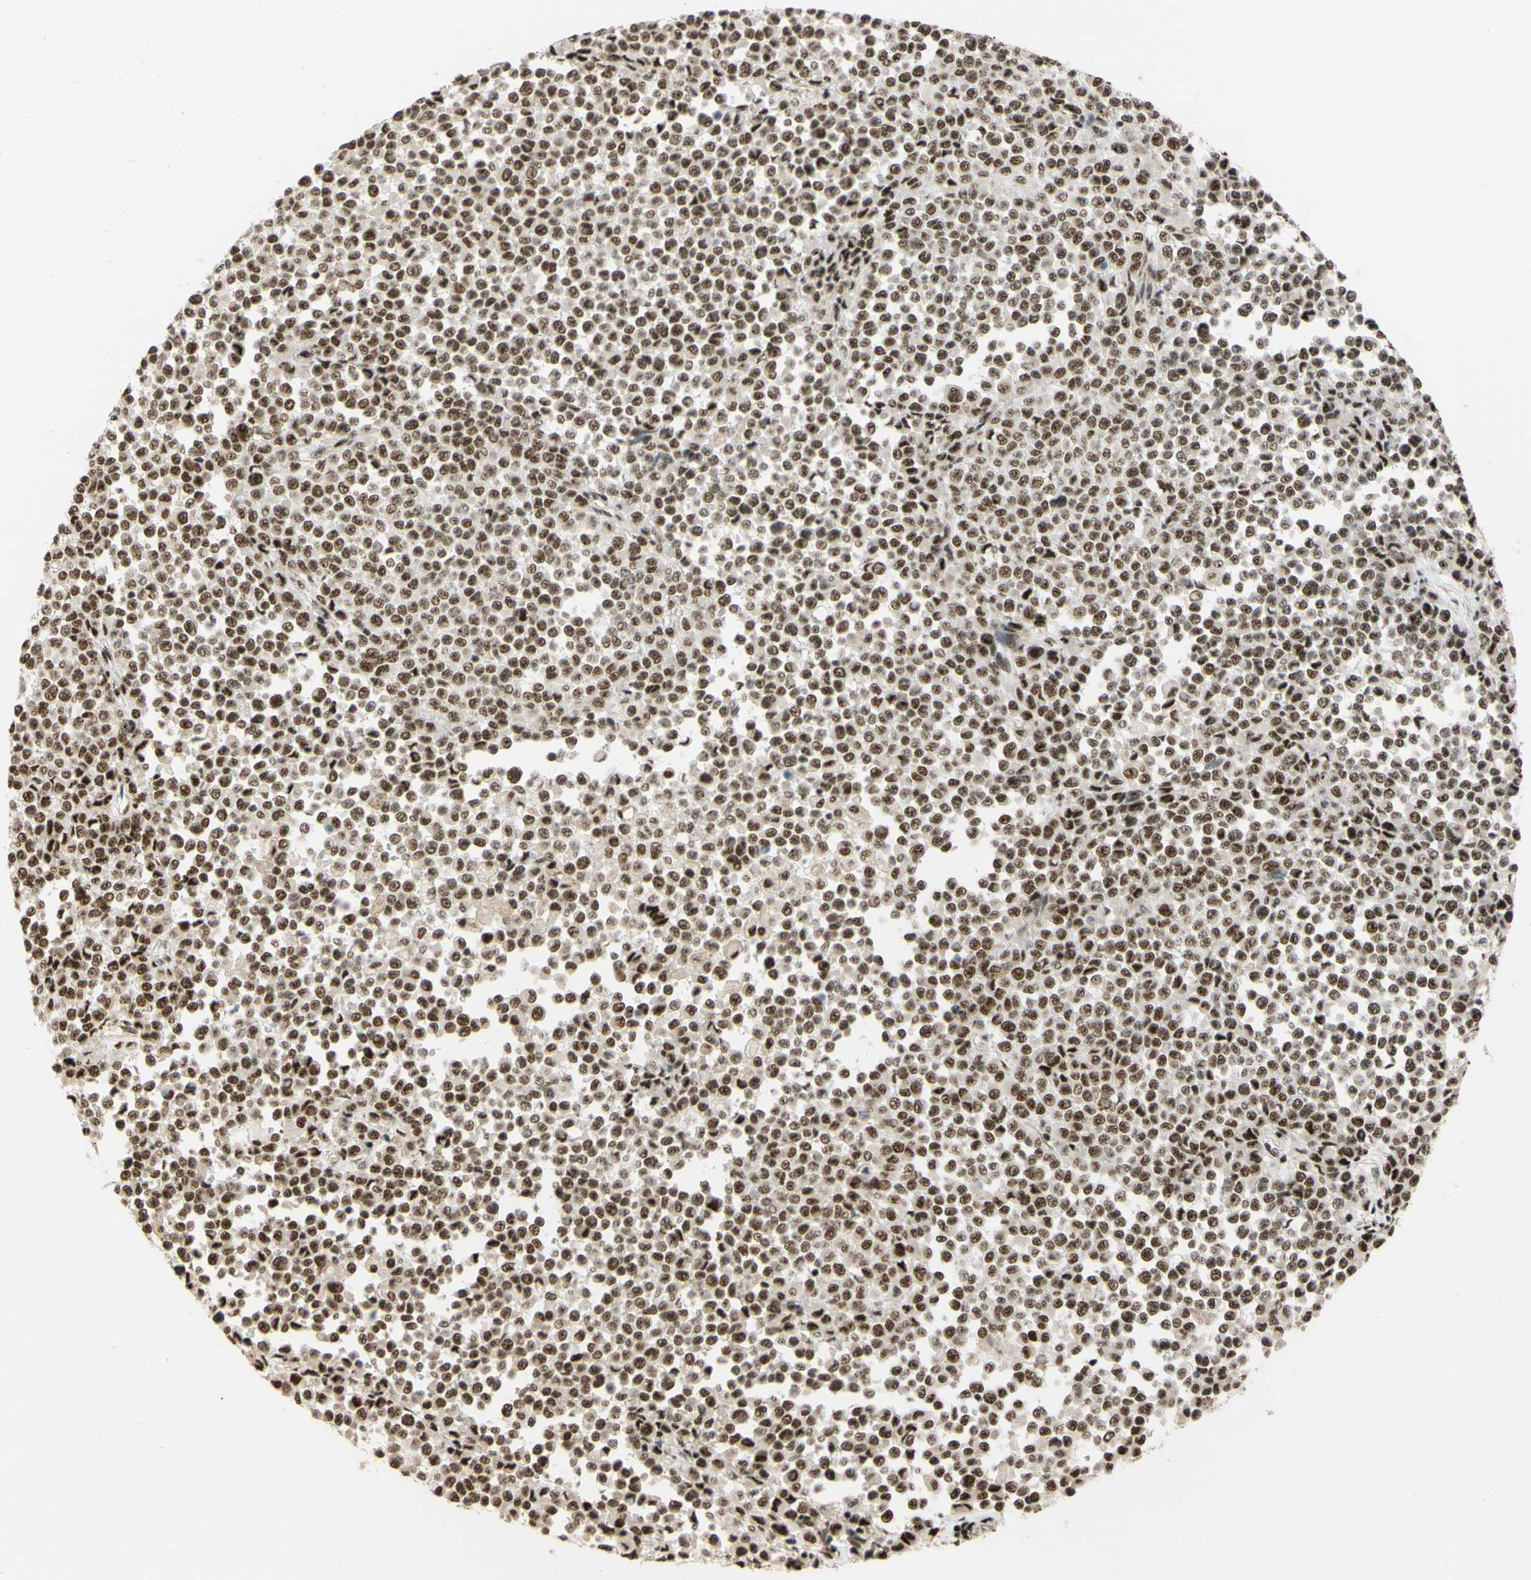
{"staining": {"intensity": "strong", "quantity": ">75%", "location": "cytoplasmic/membranous,nuclear"}, "tissue": "melanoma", "cell_type": "Tumor cells", "image_type": "cancer", "snomed": [{"axis": "morphology", "description": "Malignant melanoma, Metastatic site"}, {"axis": "topography", "description": "Pancreas"}], "caption": "A micrograph showing strong cytoplasmic/membranous and nuclear positivity in approximately >75% of tumor cells in melanoma, as visualized by brown immunohistochemical staining.", "gene": "SAP18", "patient": {"sex": "female", "age": 30}}